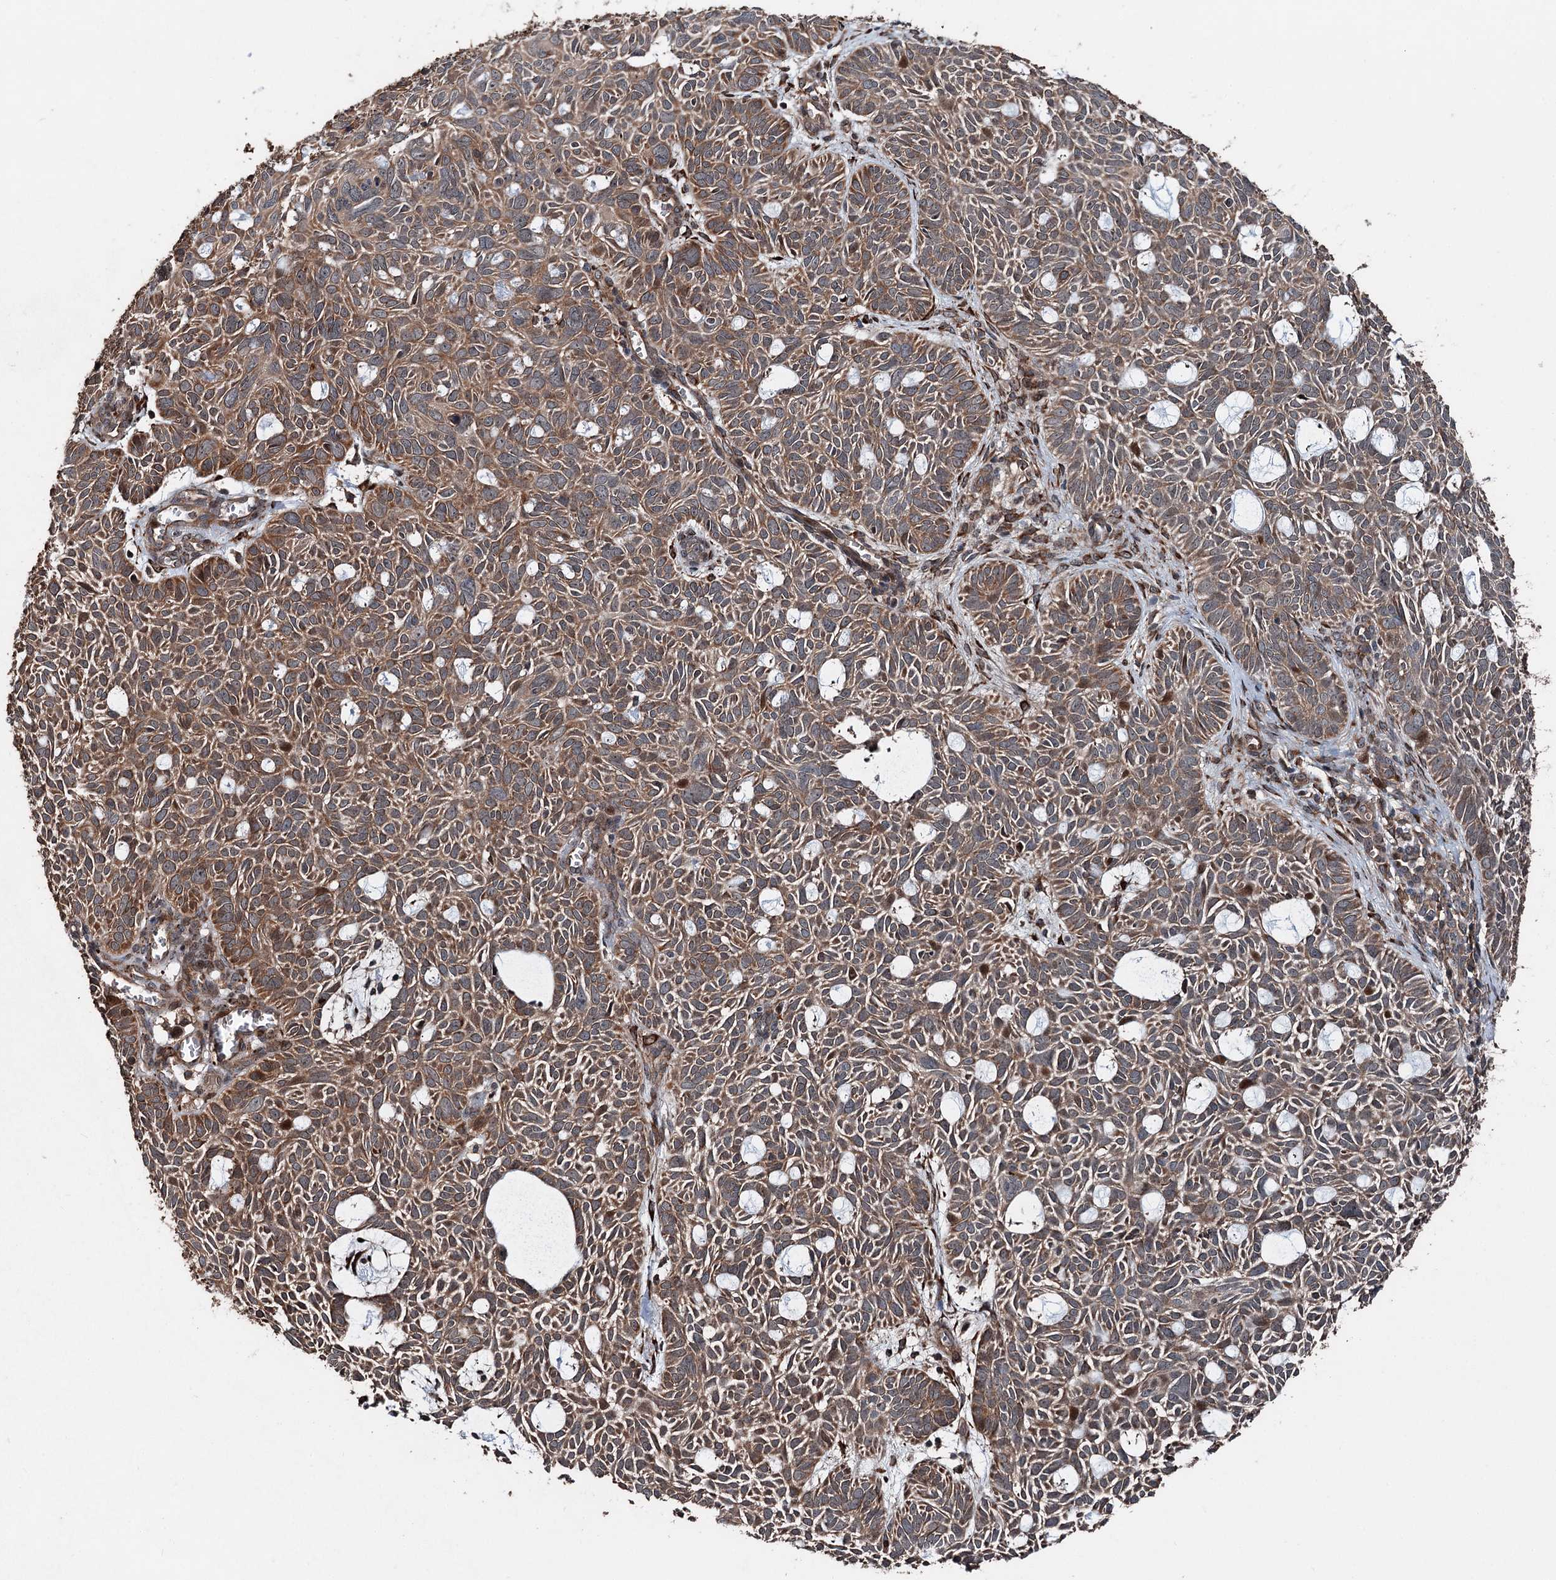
{"staining": {"intensity": "moderate", "quantity": ">75%", "location": "cytoplasmic/membranous"}, "tissue": "skin cancer", "cell_type": "Tumor cells", "image_type": "cancer", "snomed": [{"axis": "morphology", "description": "Basal cell carcinoma"}, {"axis": "topography", "description": "Skin"}], "caption": "Immunohistochemical staining of human skin basal cell carcinoma exhibits medium levels of moderate cytoplasmic/membranous protein expression in approximately >75% of tumor cells. (brown staining indicates protein expression, while blue staining denotes nuclei).", "gene": "DDIAS", "patient": {"sex": "male", "age": 69}}